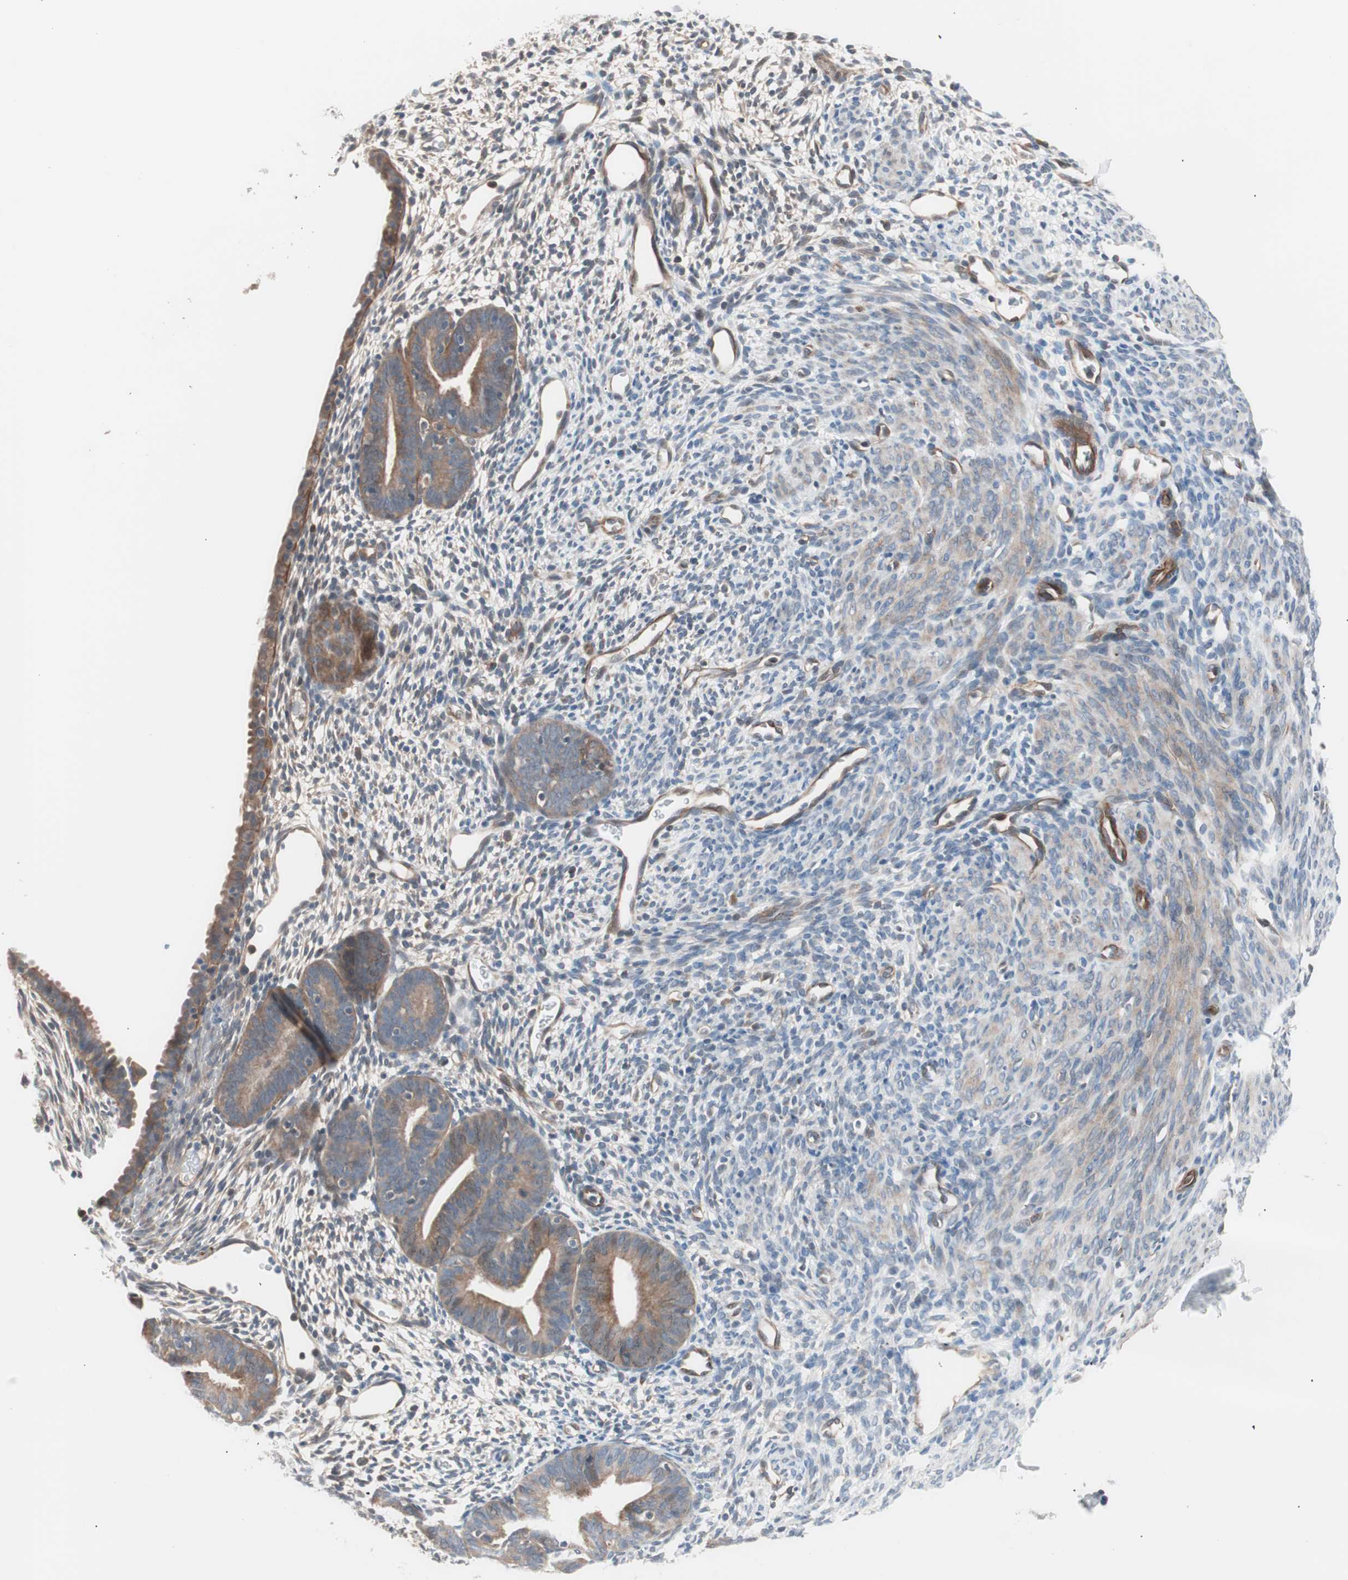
{"staining": {"intensity": "weak", "quantity": "25%-75%", "location": "cytoplasmic/membranous"}, "tissue": "endometrium", "cell_type": "Cells in endometrial stroma", "image_type": "normal", "snomed": [{"axis": "morphology", "description": "Normal tissue, NOS"}, {"axis": "morphology", "description": "Atrophy, NOS"}, {"axis": "topography", "description": "Uterus"}, {"axis": "topography", "description": "Endometrium"}], "caption": "Protein expression analysis of benign endometrium displays weak cytoplasmic/membranous positivity in about 25%-75% of cells in endometrial stroma. Nuclei are stained in blue.", "gene": "SMG1", "patient": {"sex": "female", "age": 68}}